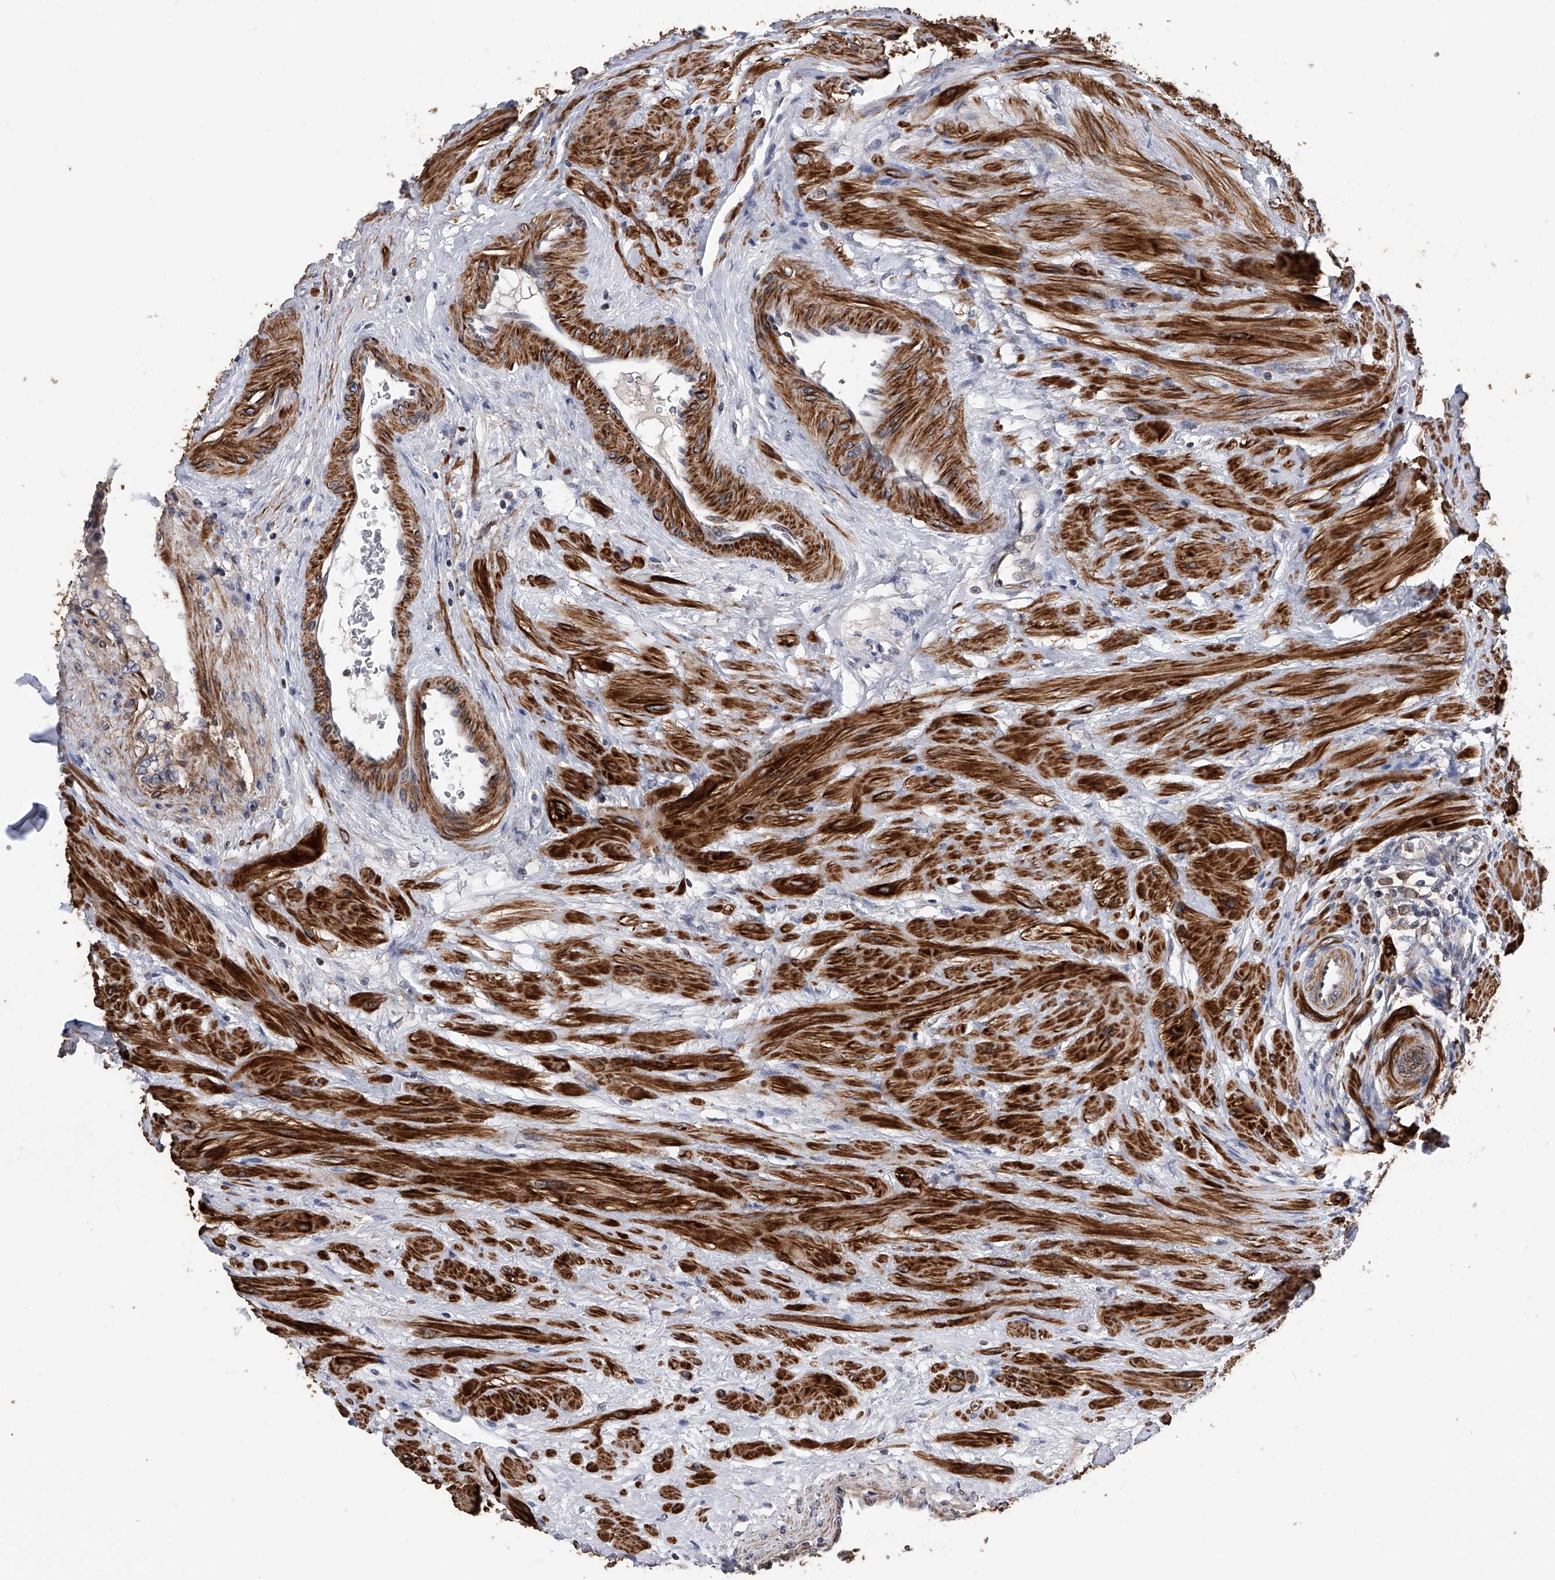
{"staining": {"intensity": "strong", "quantity": ">75%", "location": "cytoplasmic/membranous"}, "tissue": "prostate", "cell_type": "Glandular cells", "image_type": "normal", "snomed": [{"axis": "morphology", "description": "Normal tissue, NOS"}, {"axis": "morphology", "description": "Urothelial carcinoma, Low grade"}, {"axis": "topography", "description": "Urinary bladder"}, {"axis": "topography", "description": "Prostate"}], "caption": "Prostate stained with a brown dye displays strong cytoplasmic/membranous positive positivity in about >75% of glandular cells.", "gene": "SPOCK1", "patient": {"sex": "male", "age": 60}}